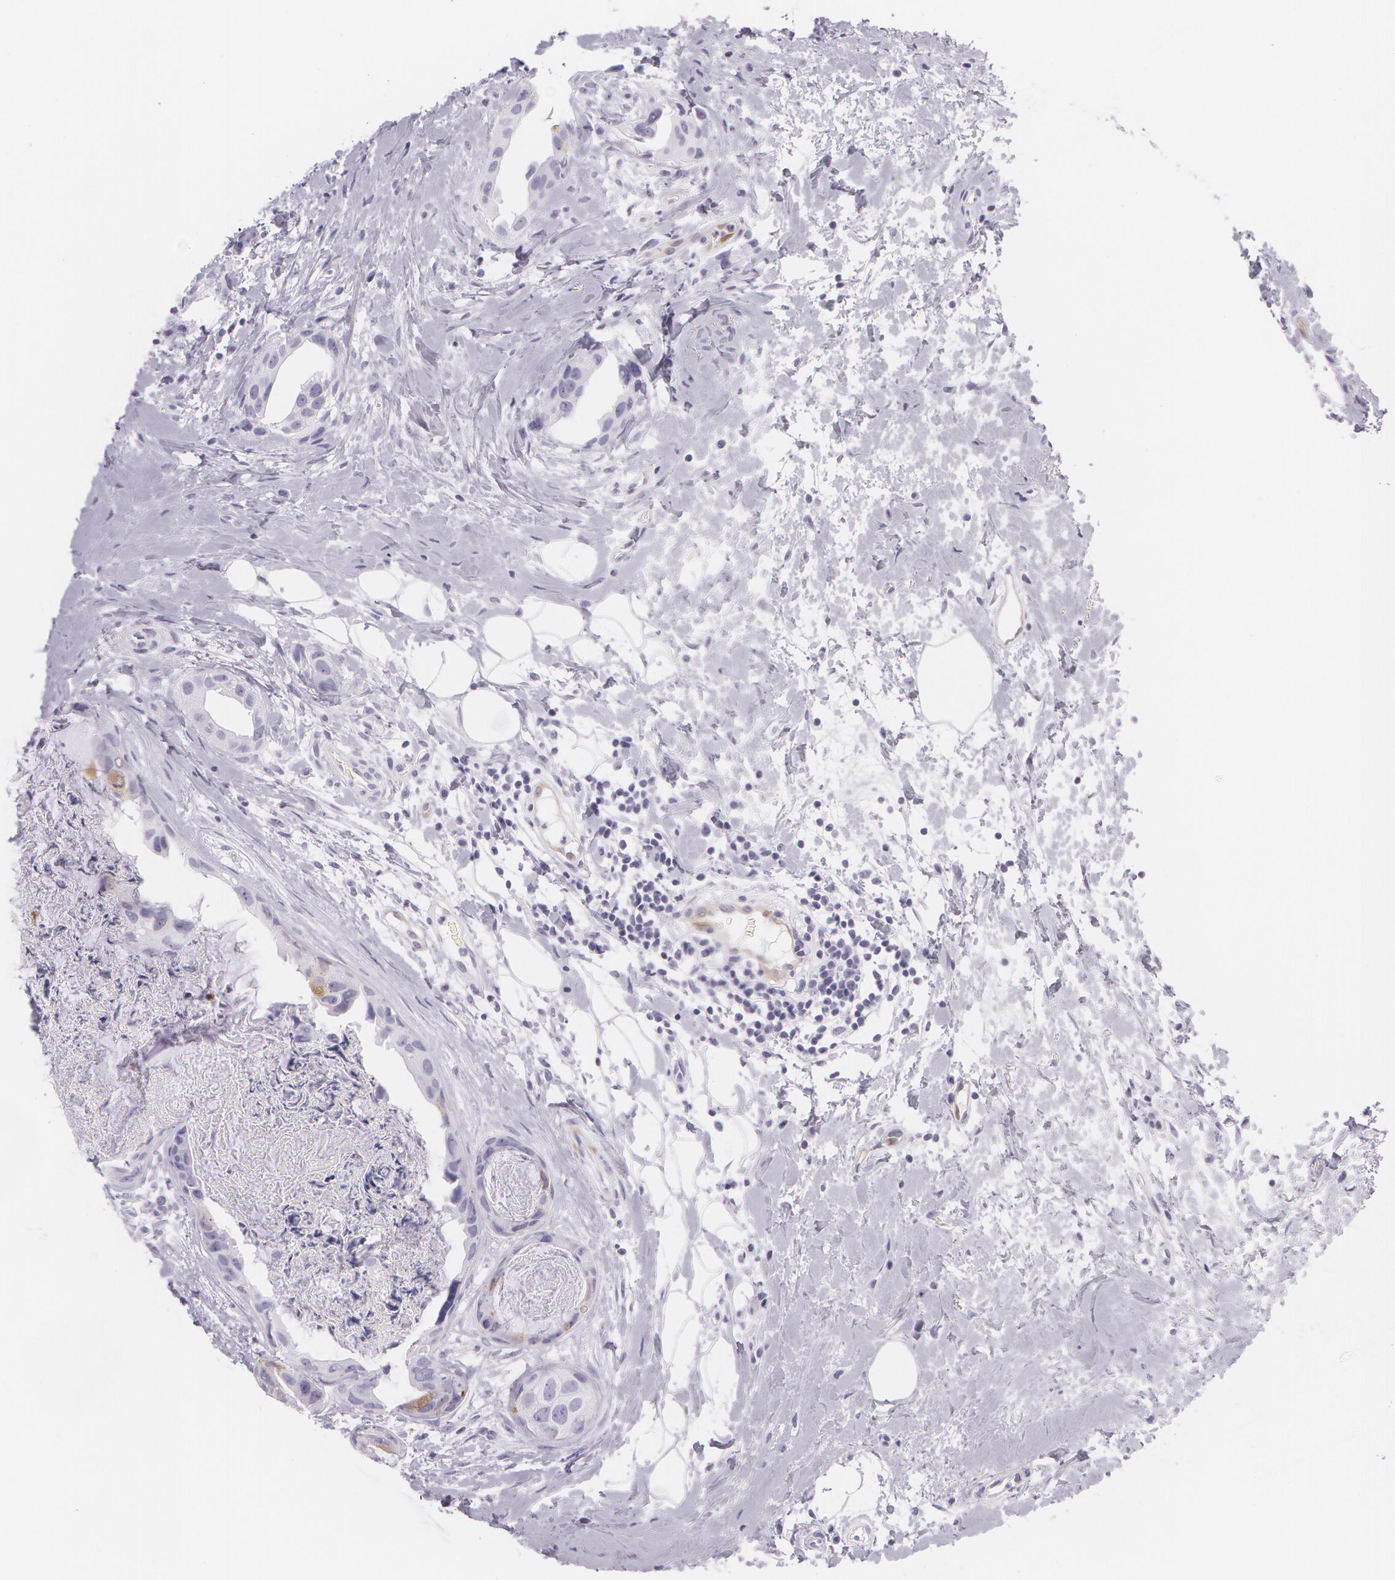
{"staining": {"intensity": "weak", "quantity": "<25%", "location": "cytoplasmic/membranous"}, "tissue": "breast cancer", "cell_type": "Tumor cells", "image_type": "cancer", "snomed": [{"axis": "morphology", "description": "Duct carcinoma"}, {"axis": "topography", "description": "Breast"}], "caption": "Tumor cells are negative for brown protein staining in breast cancer.", "gene": "SNCG", "patient": {"sex": "female", "age": 40}}